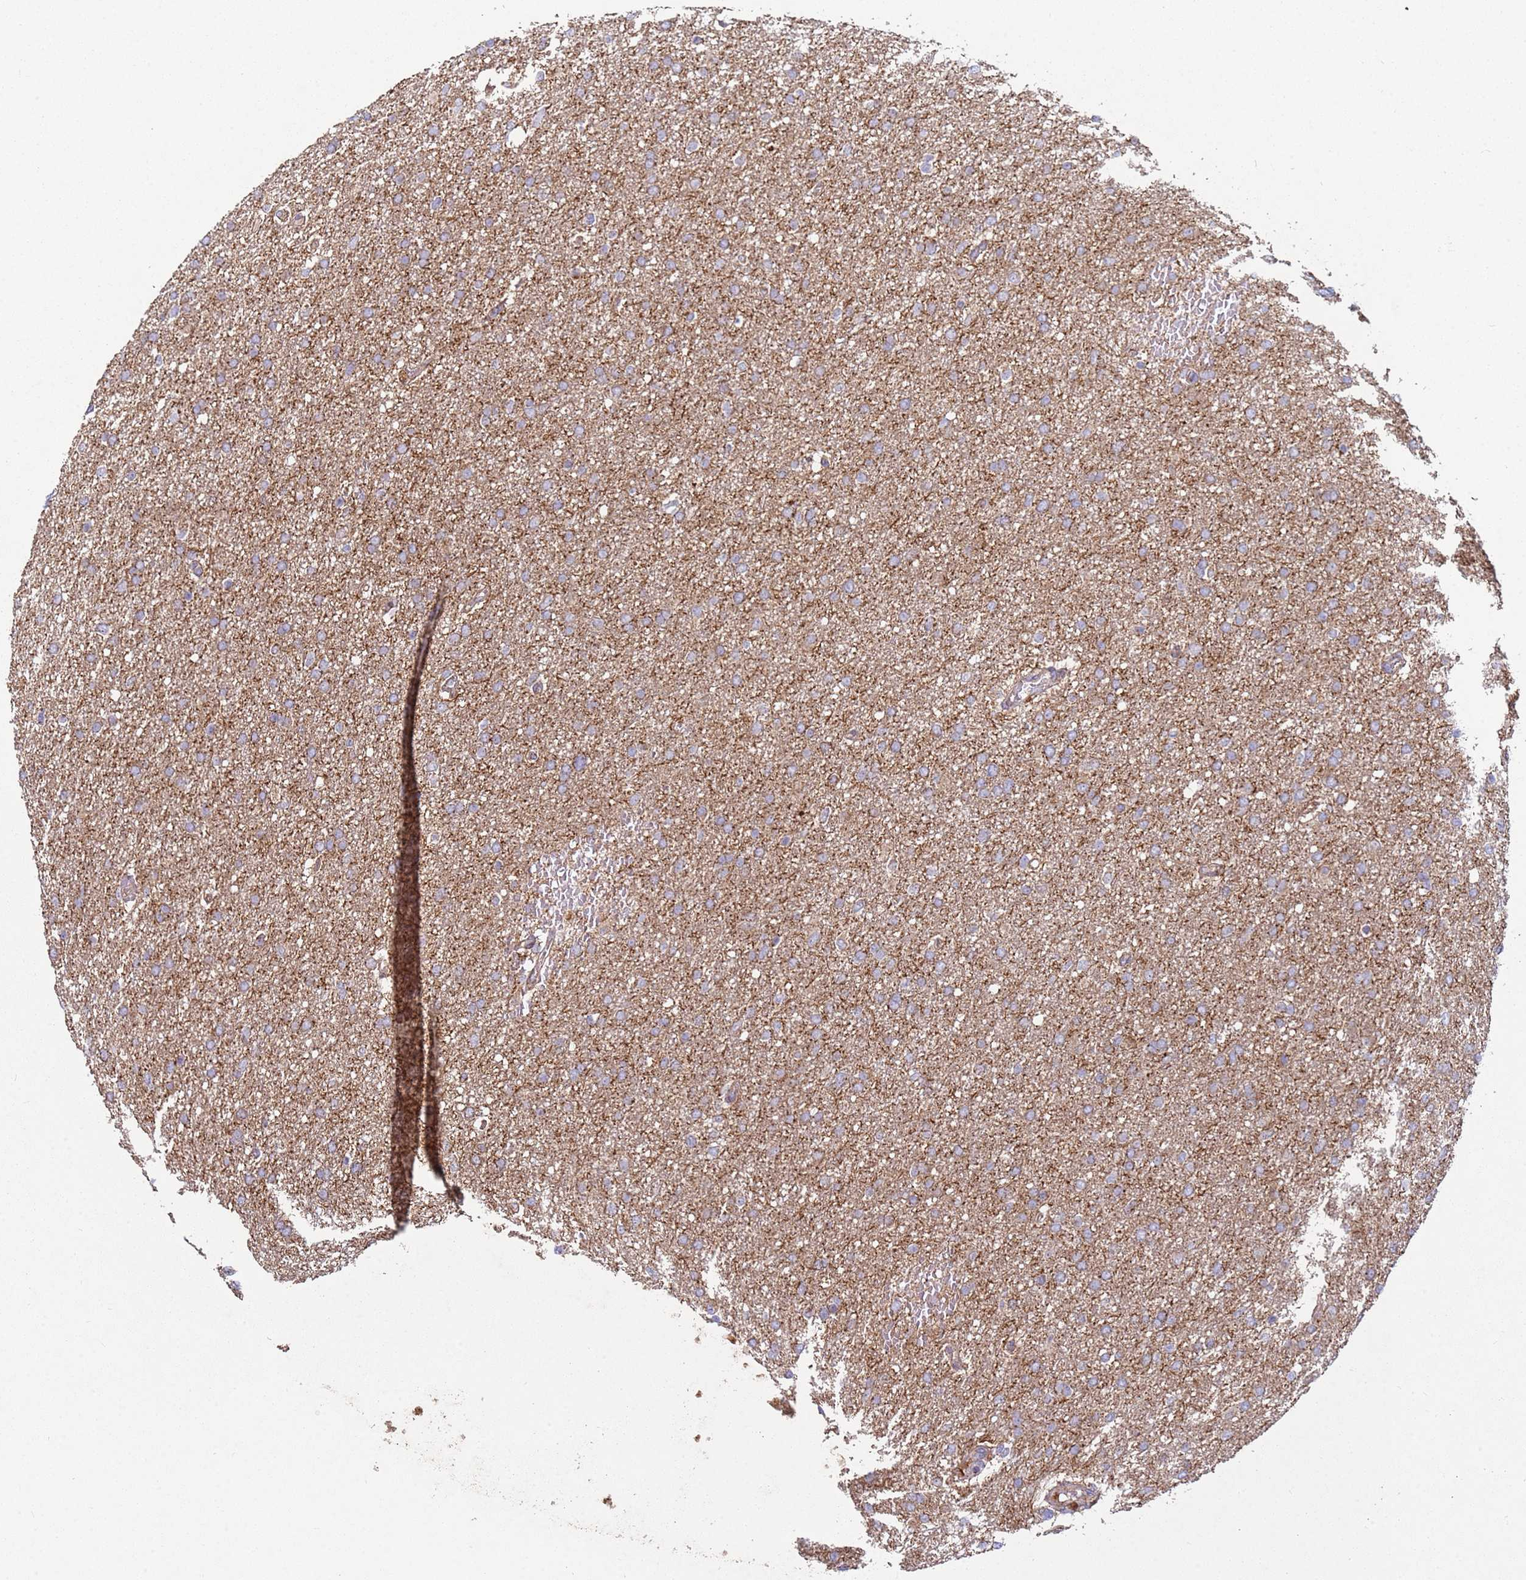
{"staining": {"intensity": "weak", "quantity": "<25%", "location": "cytoplasmic/membranous"}, "tissue": "glioma", "cell_type": "Tumor cells", "image_type": "cancer", "snomed": [{"axis": "morphology", "description": "Glioma, malignant, High grade"}, {"axis": "topography", "description": "Cerebral cortex"}], "caption": "Immunohistochemistry histopathology image of human malignant glioma (high-grade) stained for a protein (brown), which reveals no staining in tumor cells. The staining was performed using DAB to visualize the protein expression in brown, while the nuclei were stained in blue with hematoxylin (Magnification: 20x).", "gene": "FBXO33", "patient": {"sex": "female", "age": 36}}